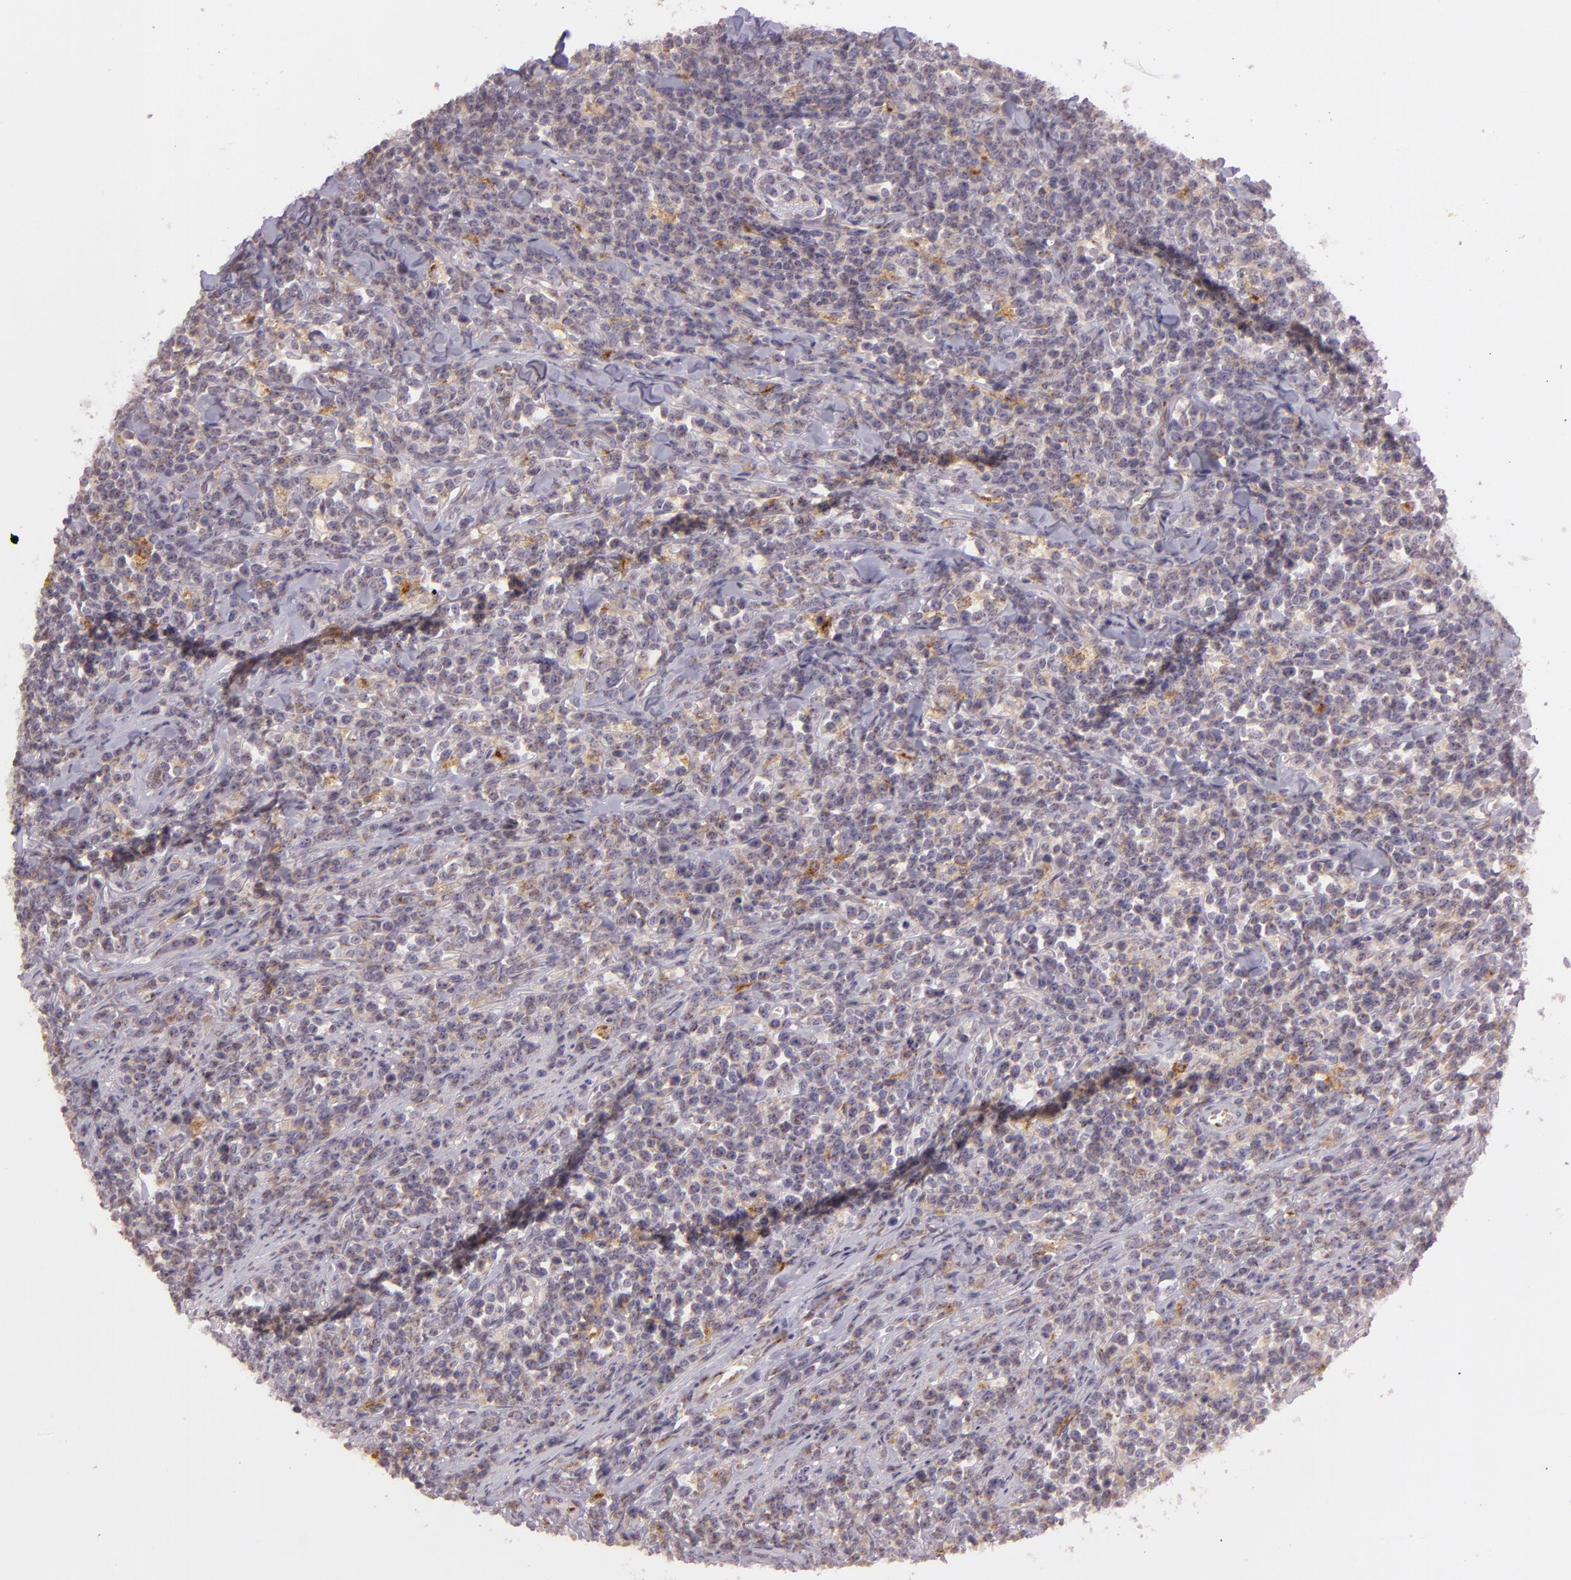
{"staining": {"intensity": "weak", "quantity": ">75%", "location": "cytoplasmic/membranous"}, "tissue": "lymphoma", "cell_type": "Tumor cells", "image_type": "cancer", "snomed": [{"axis": "morphology", "description": "Malignant lymphoma, non-Hodgkin's type, High grade"}, {"axis": "topography", "description": "Small intestine"}, {"axis": "topography", "description": "Colon"}], "caption": "An IHC histopathology image of tumor tissue is shown. Protein staining in brown shows weak cytoplasmic/membranous positivity in lymphoma within tumor cells.", "gene": "LGMN", "patient": {"sex": "male", "age": 8}}